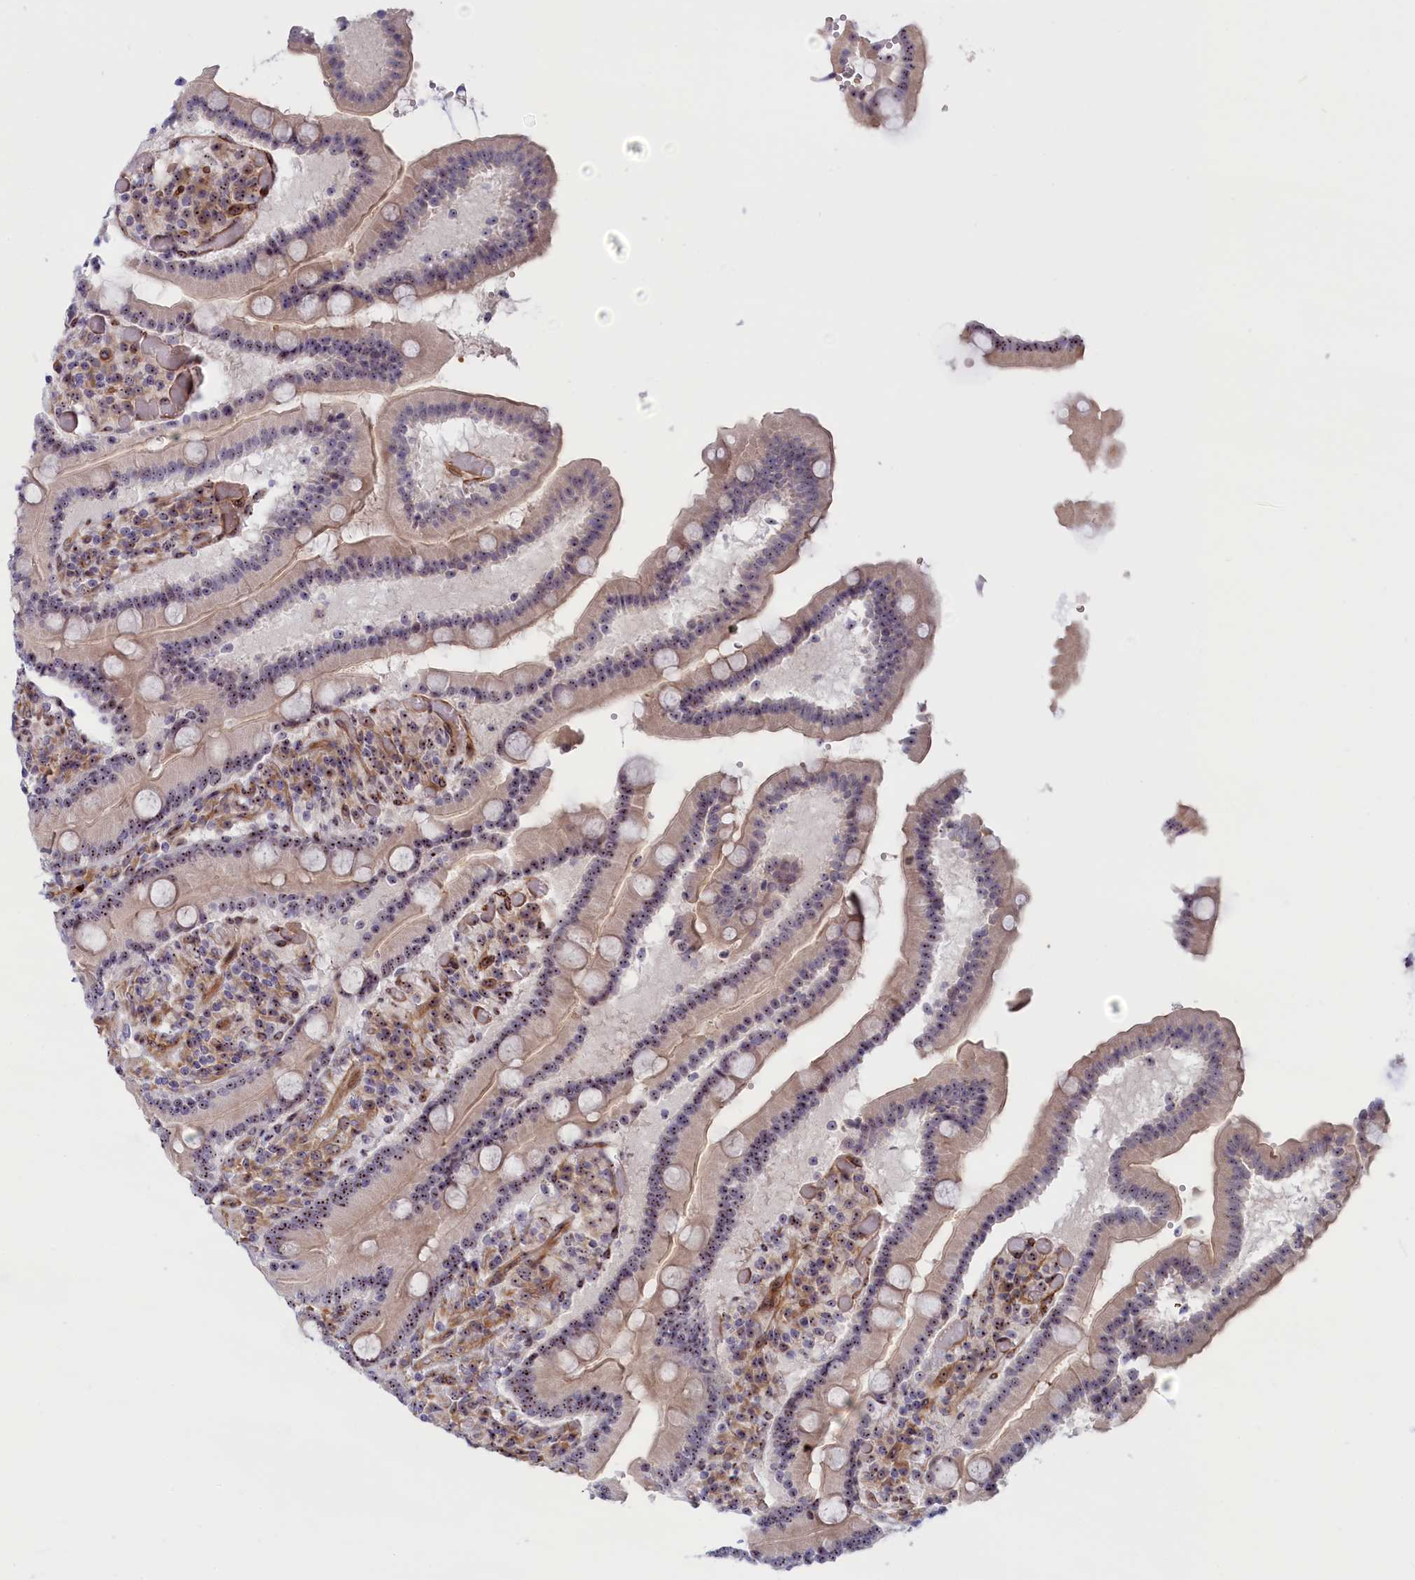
{"staining": {"intensity": "strong", "quantity": "25%-75%", "location": "nuclear"}, "tissue": "duodenum", "cell_type": "Glandular cells", "image_type": "normal", "snomed": [{"axis": "morphology", "description": "Normal tissue, NOS"}, {"axis": "topography", "description": "Duodenum"}], "caption": "IHC of benign human duodenum shows high levels of strong nuclear staining in approximately 25%-75% of glandular cells. (Stains: DAB (3,3'-diaminobenzidine) in brown, nuclei in blue, Microscopy: brightfield microscopy at high magnification).", "gene": "DBNDD1", "patient": {"sex": "female", "age": 62}}